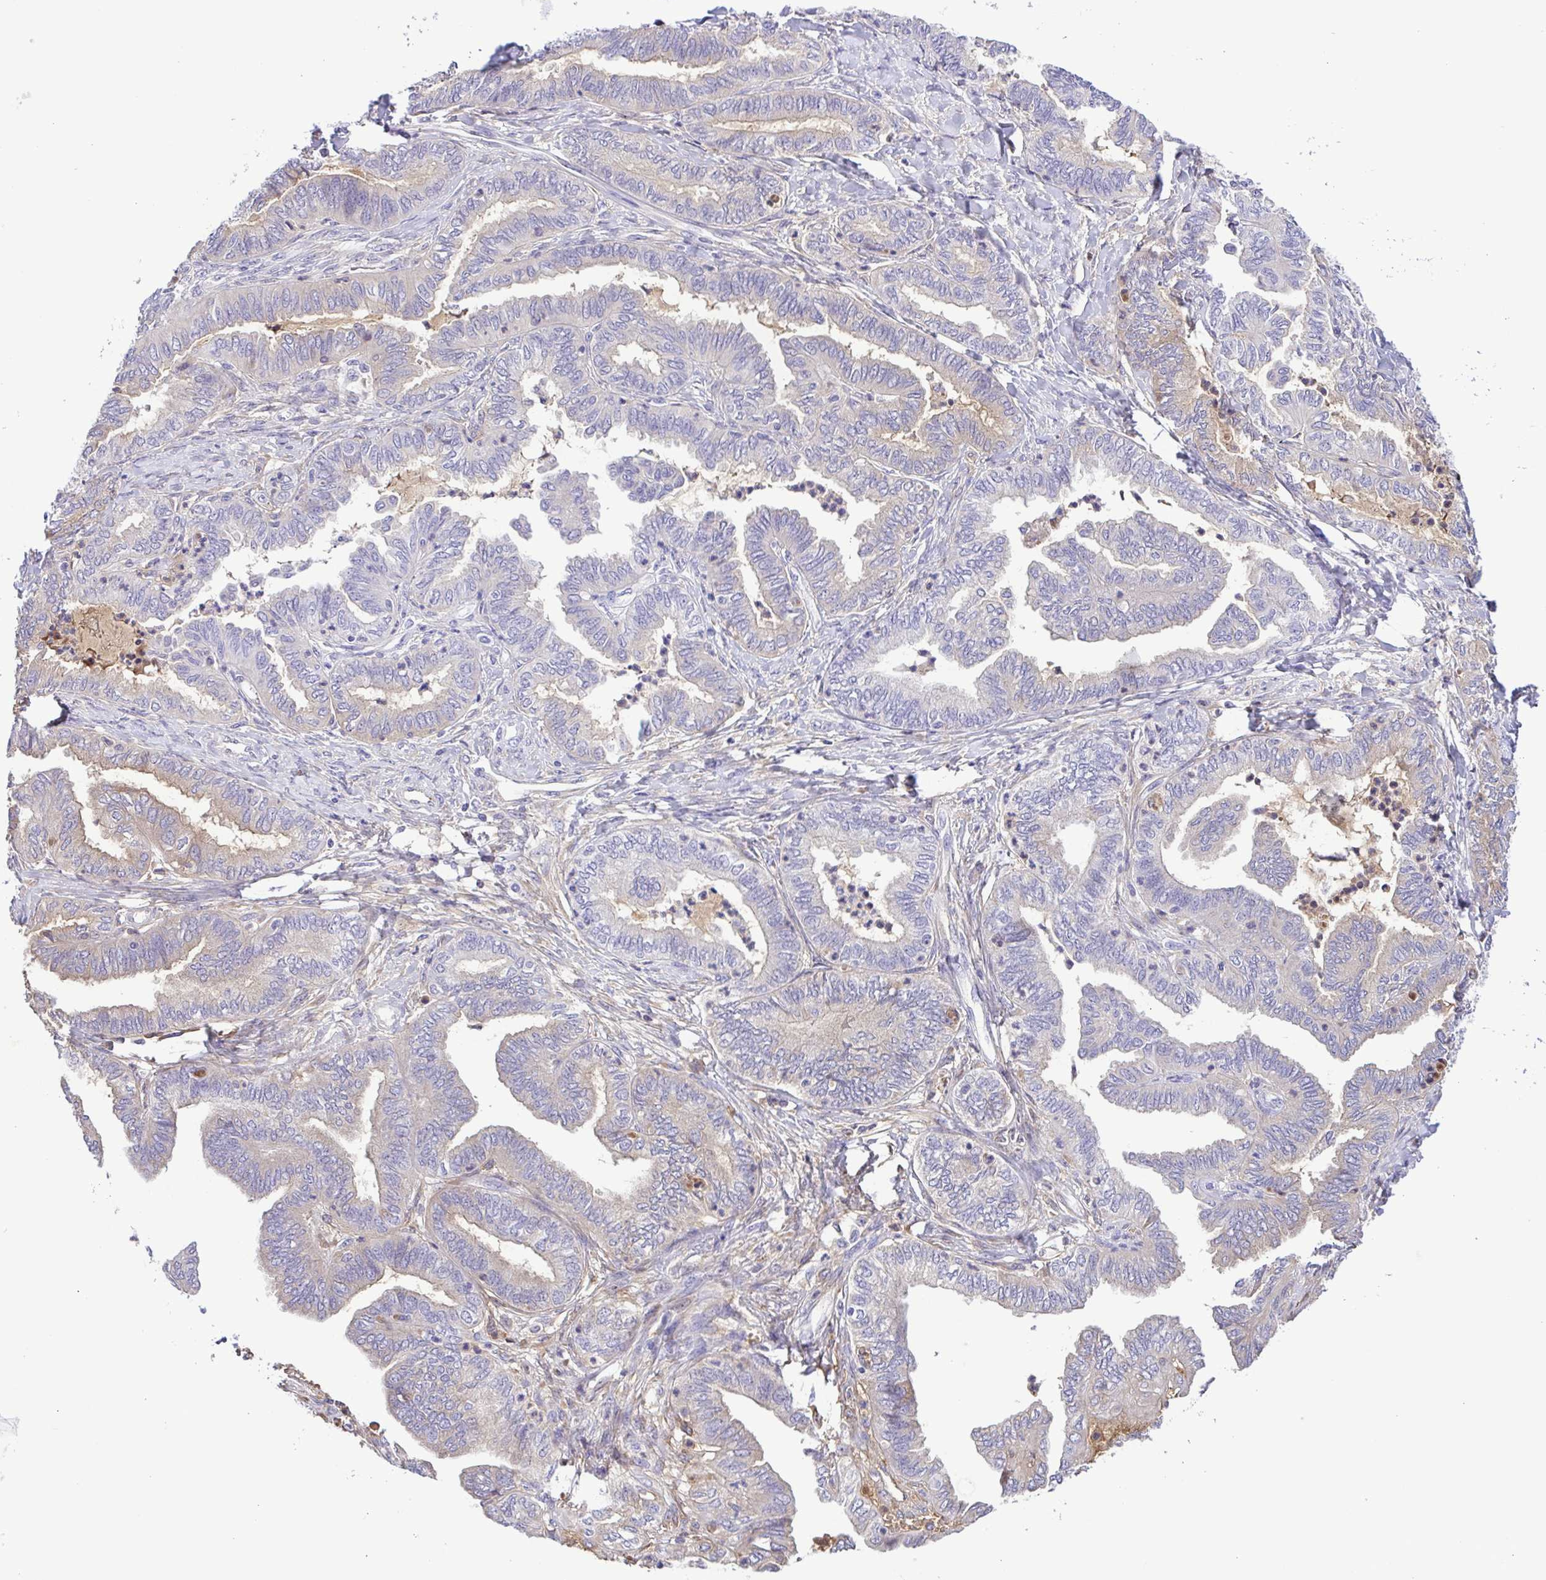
{"staining": {"intensity": "weak", "quantity": "25%-75%", "location": "cytoplasmic/membranous"}, "tissue": "ovarian cancer", "cell_type": "Tumor cells", "image_type": "cancer", "snomed": [{"axis": "morphology", "description": "Carcinoma, endometroid"}, {"axis": "topography", "description": "Ovary"}], "caption": "IHC of human ovarian cancer (endometroid carcinoma) demonstrates low levels of weak cytoplasmic/membranous staining in about 25%-75% of tumor cells.", "gene": "IGFL1", "patient": {"sex": "female", "age": 70}}